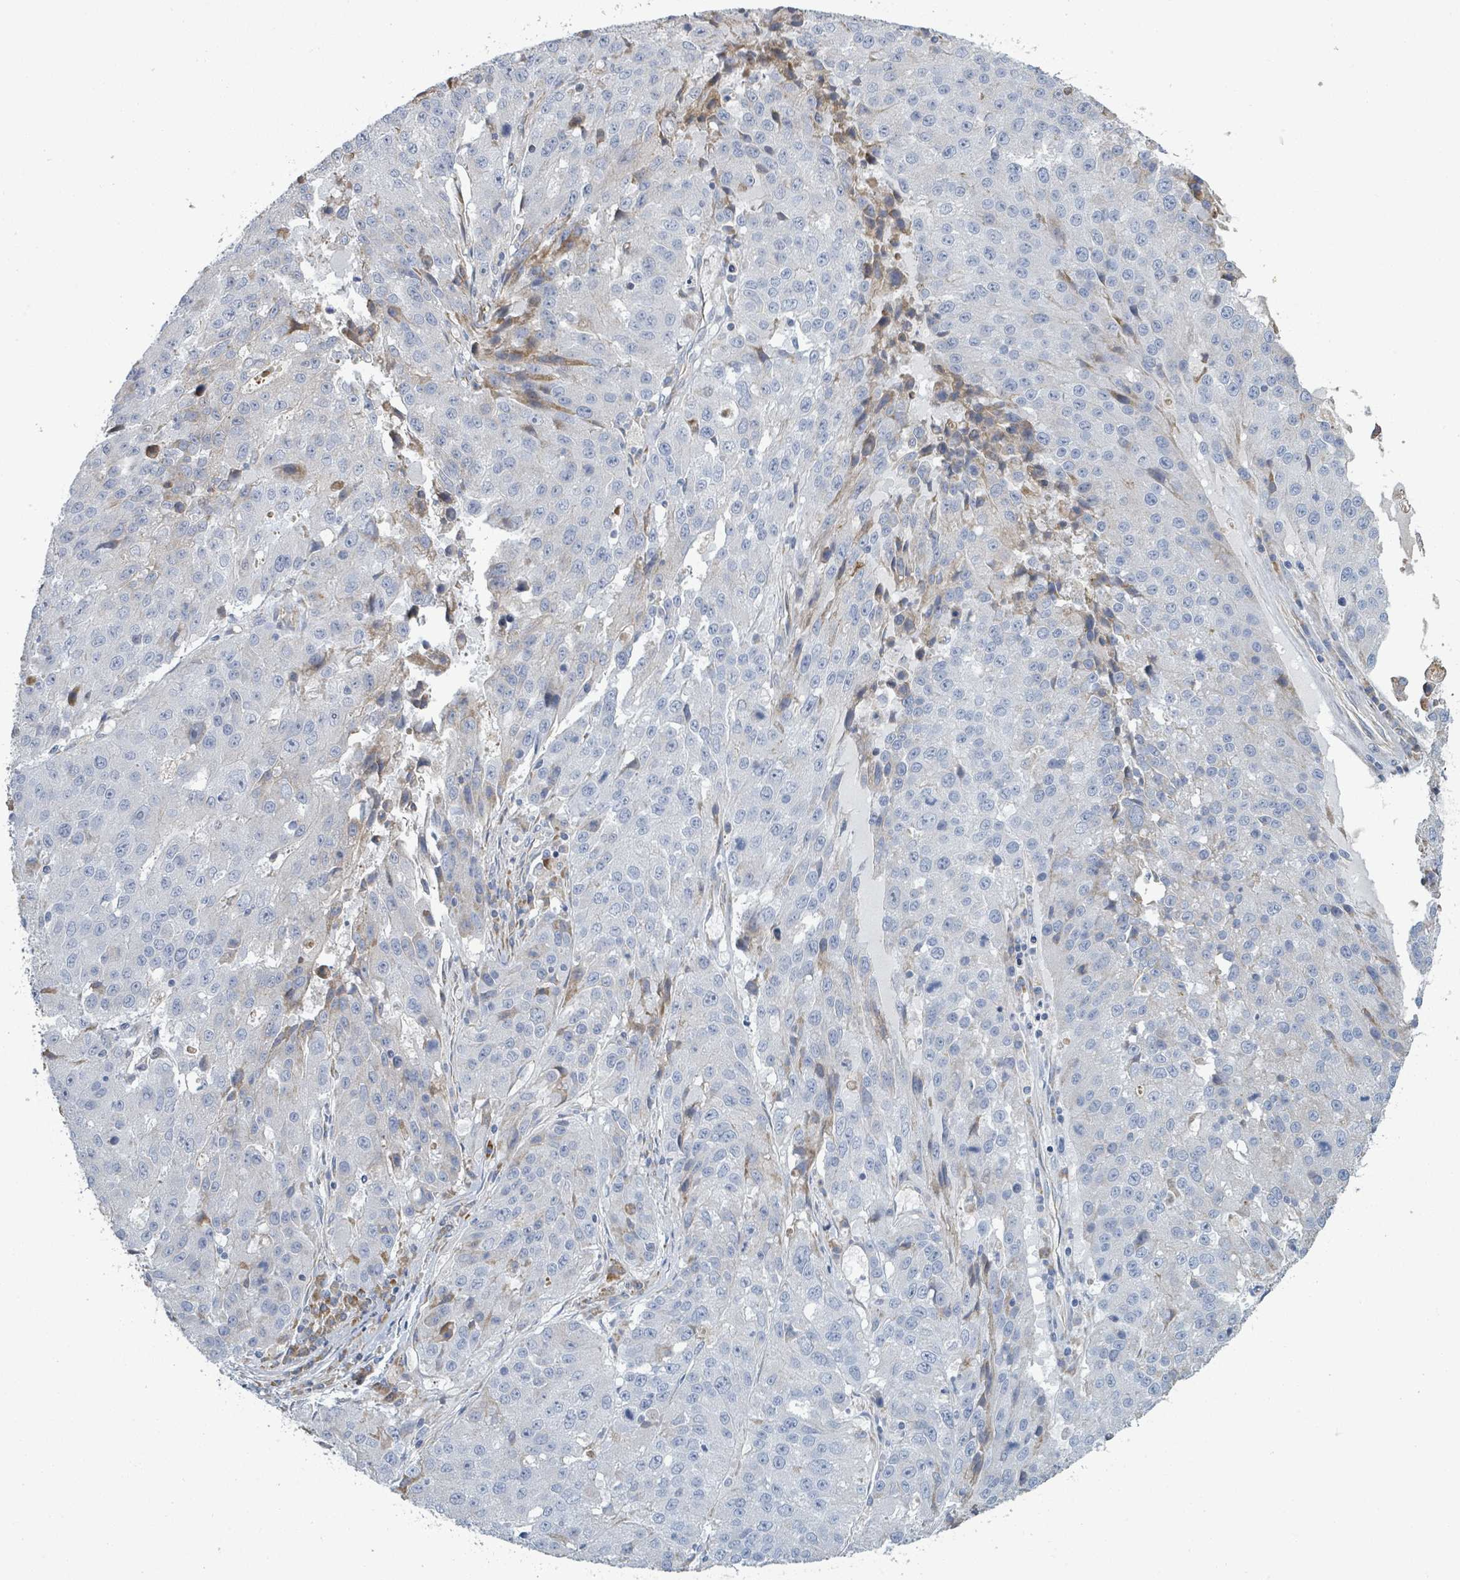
{"staining": {"intensity": "negative", "quantity": "none", "location": "none"}, "tissue": "stomach cancer", "cell_type": "Tumor cells", "image_type": "cancer", "snomed": [{"axis": "morphology", "description": "Adenocarcinoma, NOS"}, {"axis": "topography", "description": "Stomach"}], "caption": "Immunohistochemistry (IHC) histopathology image of neoplastic tissue: stomach cancer stained with DAB exhibits no significant protein staining in tumor cells.", "gene": "RAB33B", "patient": {"sex": "male", "age": 71}}